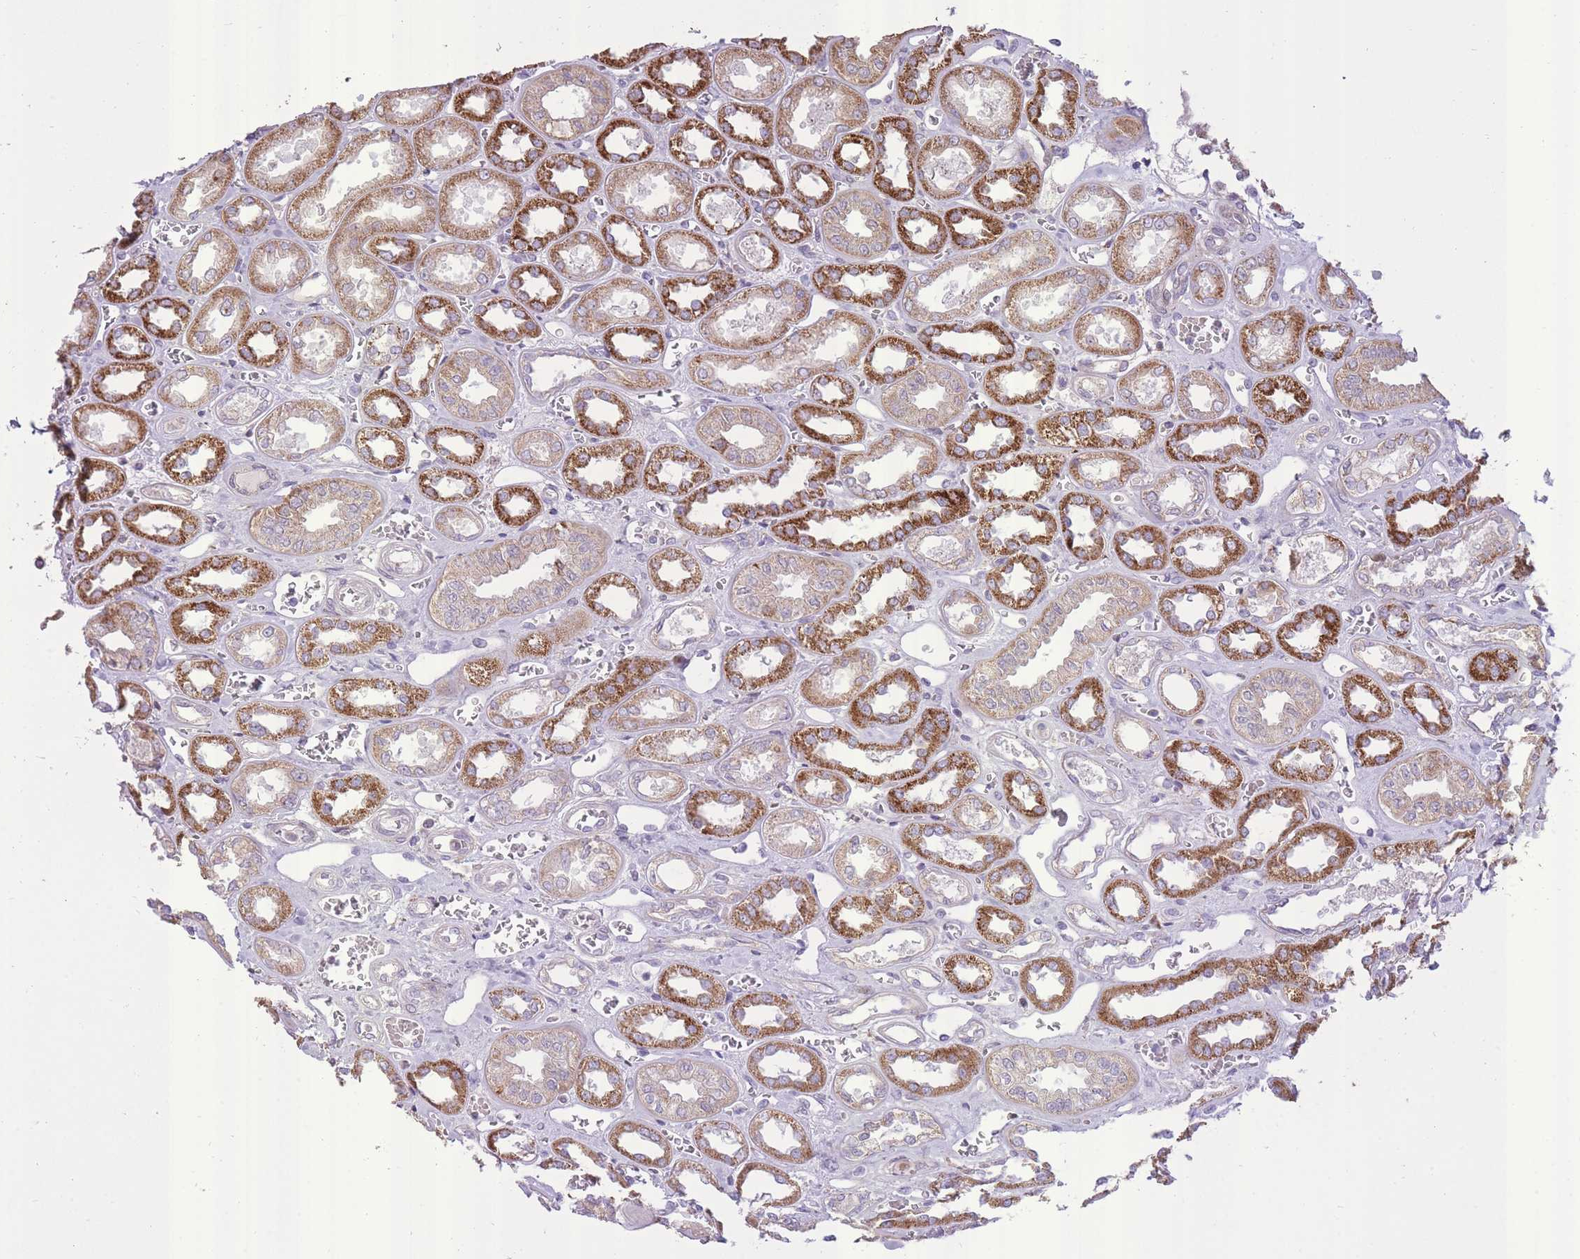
{"staining": {"intensity": "negative", "quantity": "none", "location": "none"}, "tissue": "kidney", "cell_type": "Cells in glomeruli", "image_type": "normal", "snomed": [{"axis": "morphology", "description": "Normal tissue, NOS"}, {"axis": "morphology", "description": "Adenocarcinoma, NOS"}, {"axis": "topography", "description": "Kidney"}], "caption": "Micrograph shows no protein expression in cells in glomeruli of normal kidney. (DAB (3,3'-diaminobenzidine) immunohistochemistry visualized using brightfield microscopy, high magnification).", "gene": "SLC4A4", "patient": {"sex": "female", "age": 68}}